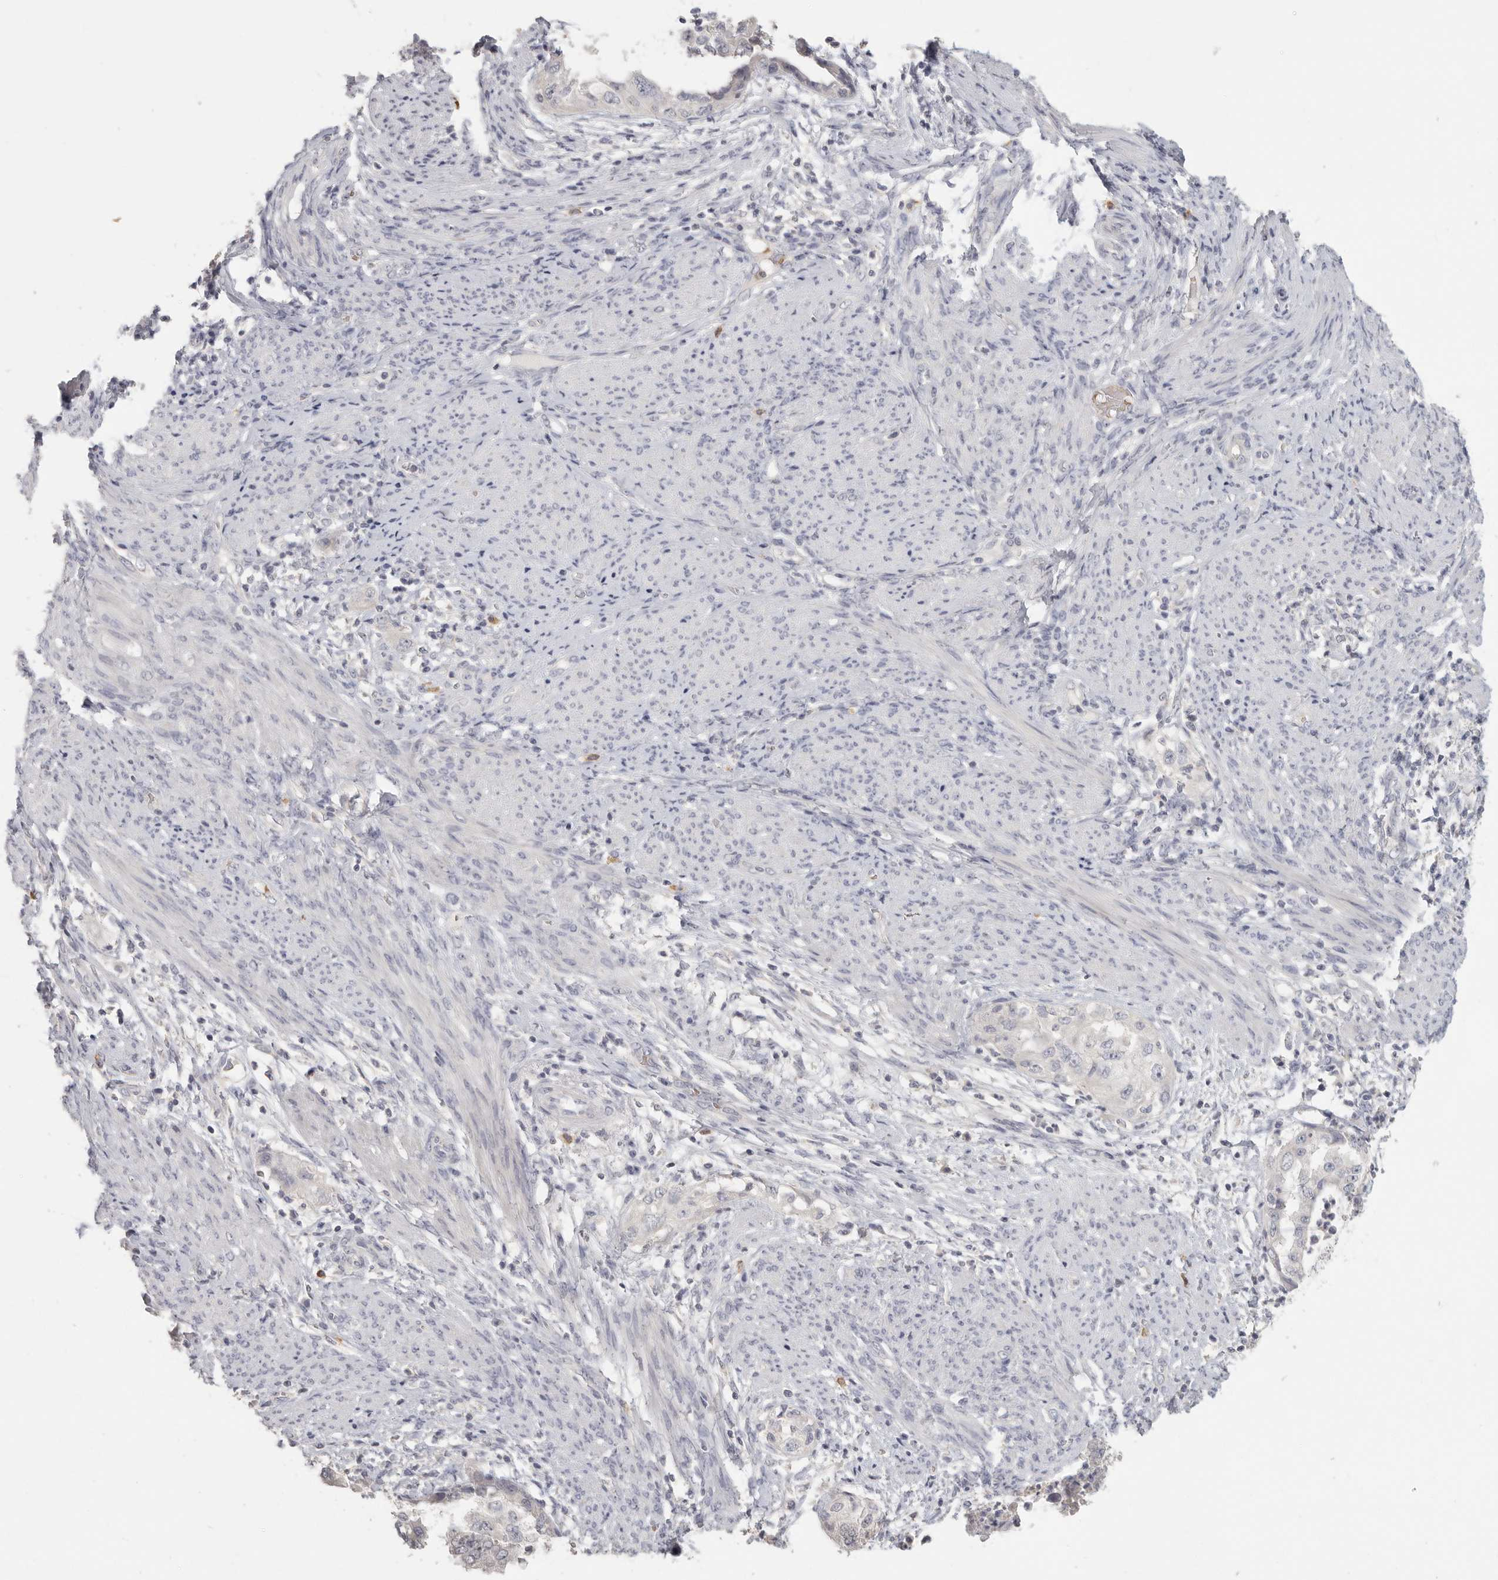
{"staining": {"intensity": "negative", "quantity": "none", "location": "none"}, "tissue": "endometrial cancer", "cell_type": "Tumor cells", "image_type": "cancer", "snomed": [{"axis": "morphology", "description": "Adenocarcinoma, NOS"}, {"axis": "topography", "description": "Endometrium"}], "caption": "Immunohistochemistry (IHC) of human endometrial cancer (adenocarcinoma) exhibits no positivity in tumor cells. (Brightfield microscopy of DAB (3,3'-diaminobenzidine) immunohistochemistry (IHC) at high magnification).", "gene": "DNAJC11", "patient": {"sex": "female", "age": 85}}